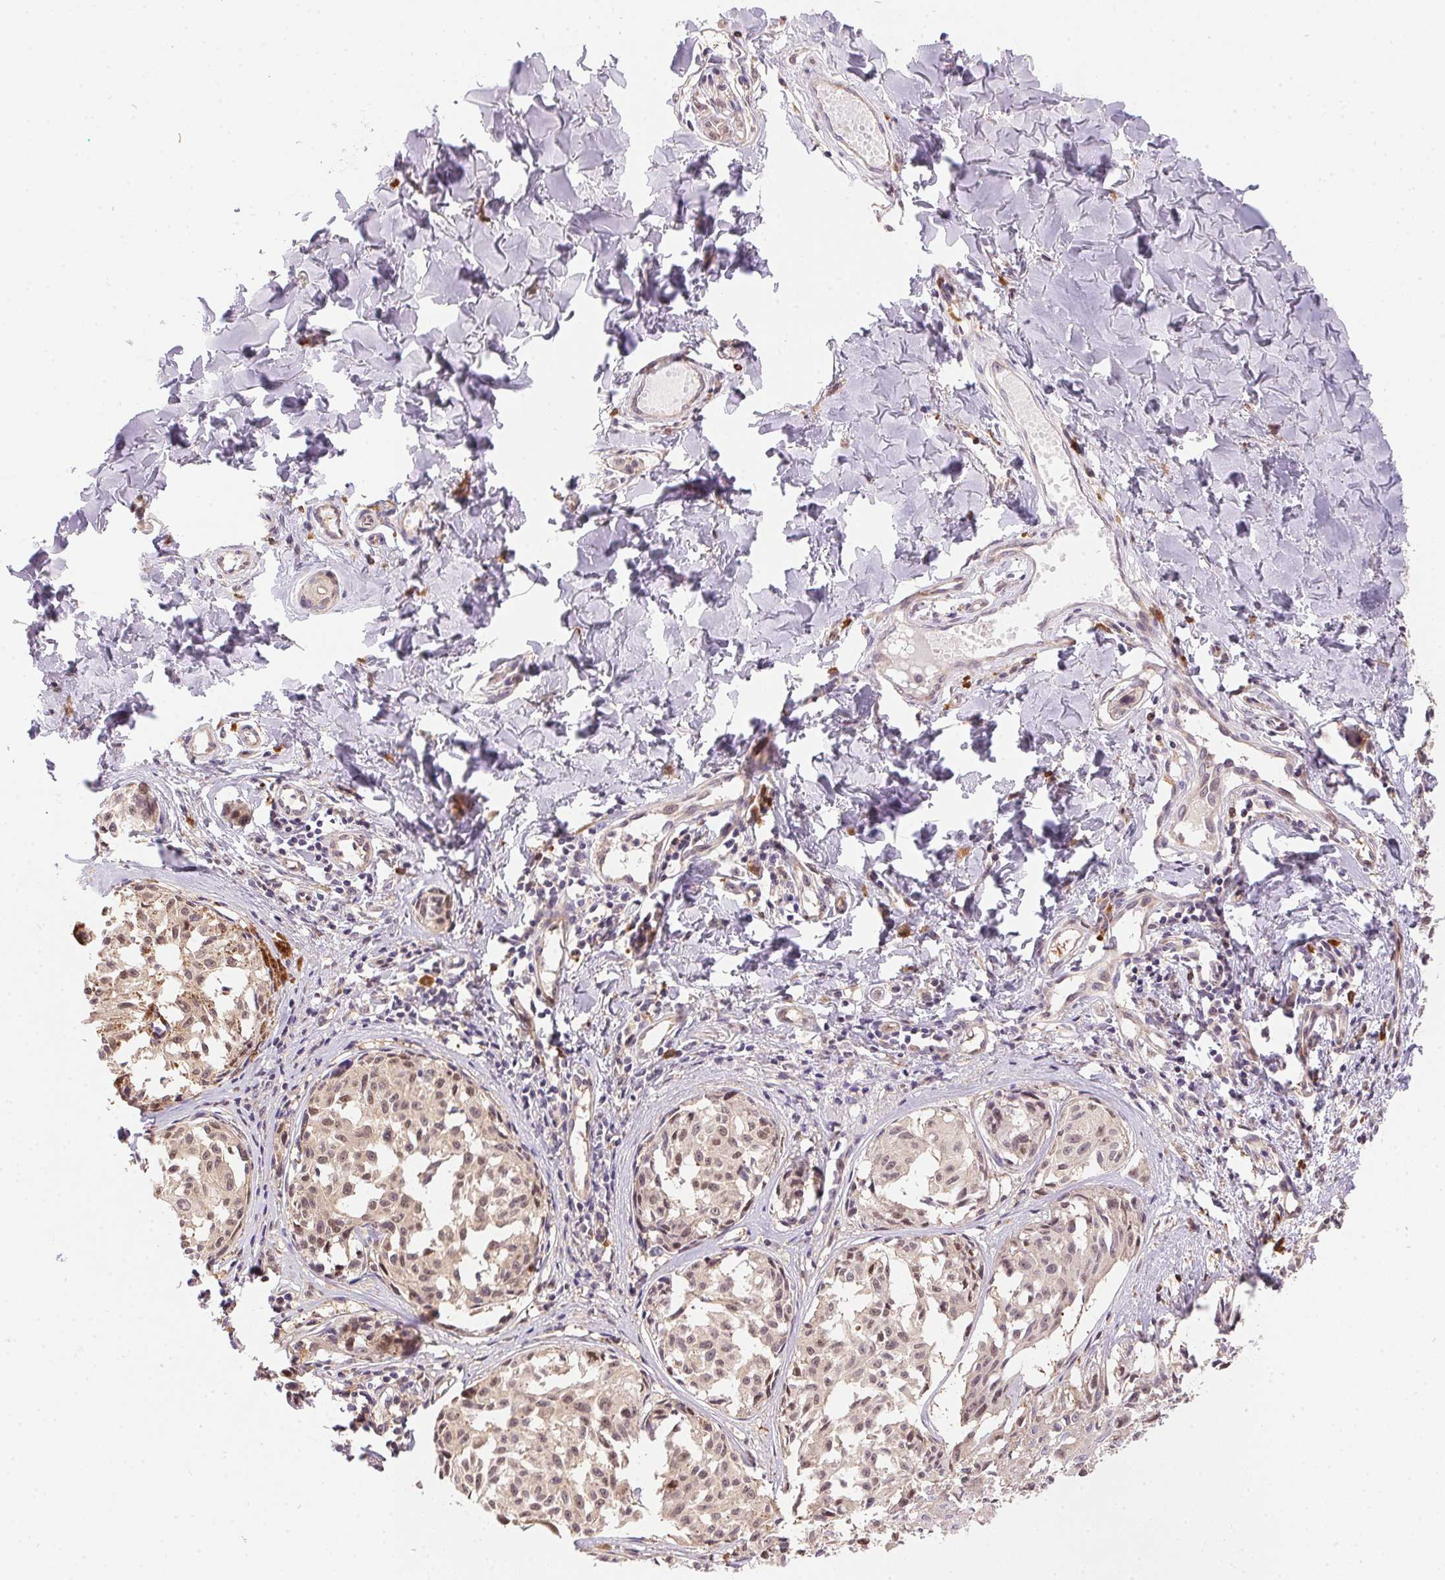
{"staining": {"intensity": "weak", "quantity": ">75%", "location": "nuclear"}, "tissue": "melanoma", "cell_type": "Tumor cells", "image_type": "cancer", "snomed": [{"axis": "morphology", "description": "Malignant melanoma, NOS"}, {"axis": "topography", "description": "Skin"}], "caption": "Tumor cells exhibit low levels of weak nuclear positivity in approximately >75% of cells in human malignant melanoma. Ihc stains the protein in brown and the nuclei are stained blue.", "gene": "NUDT16", "patient": {"sex": "male", "age": 51}}